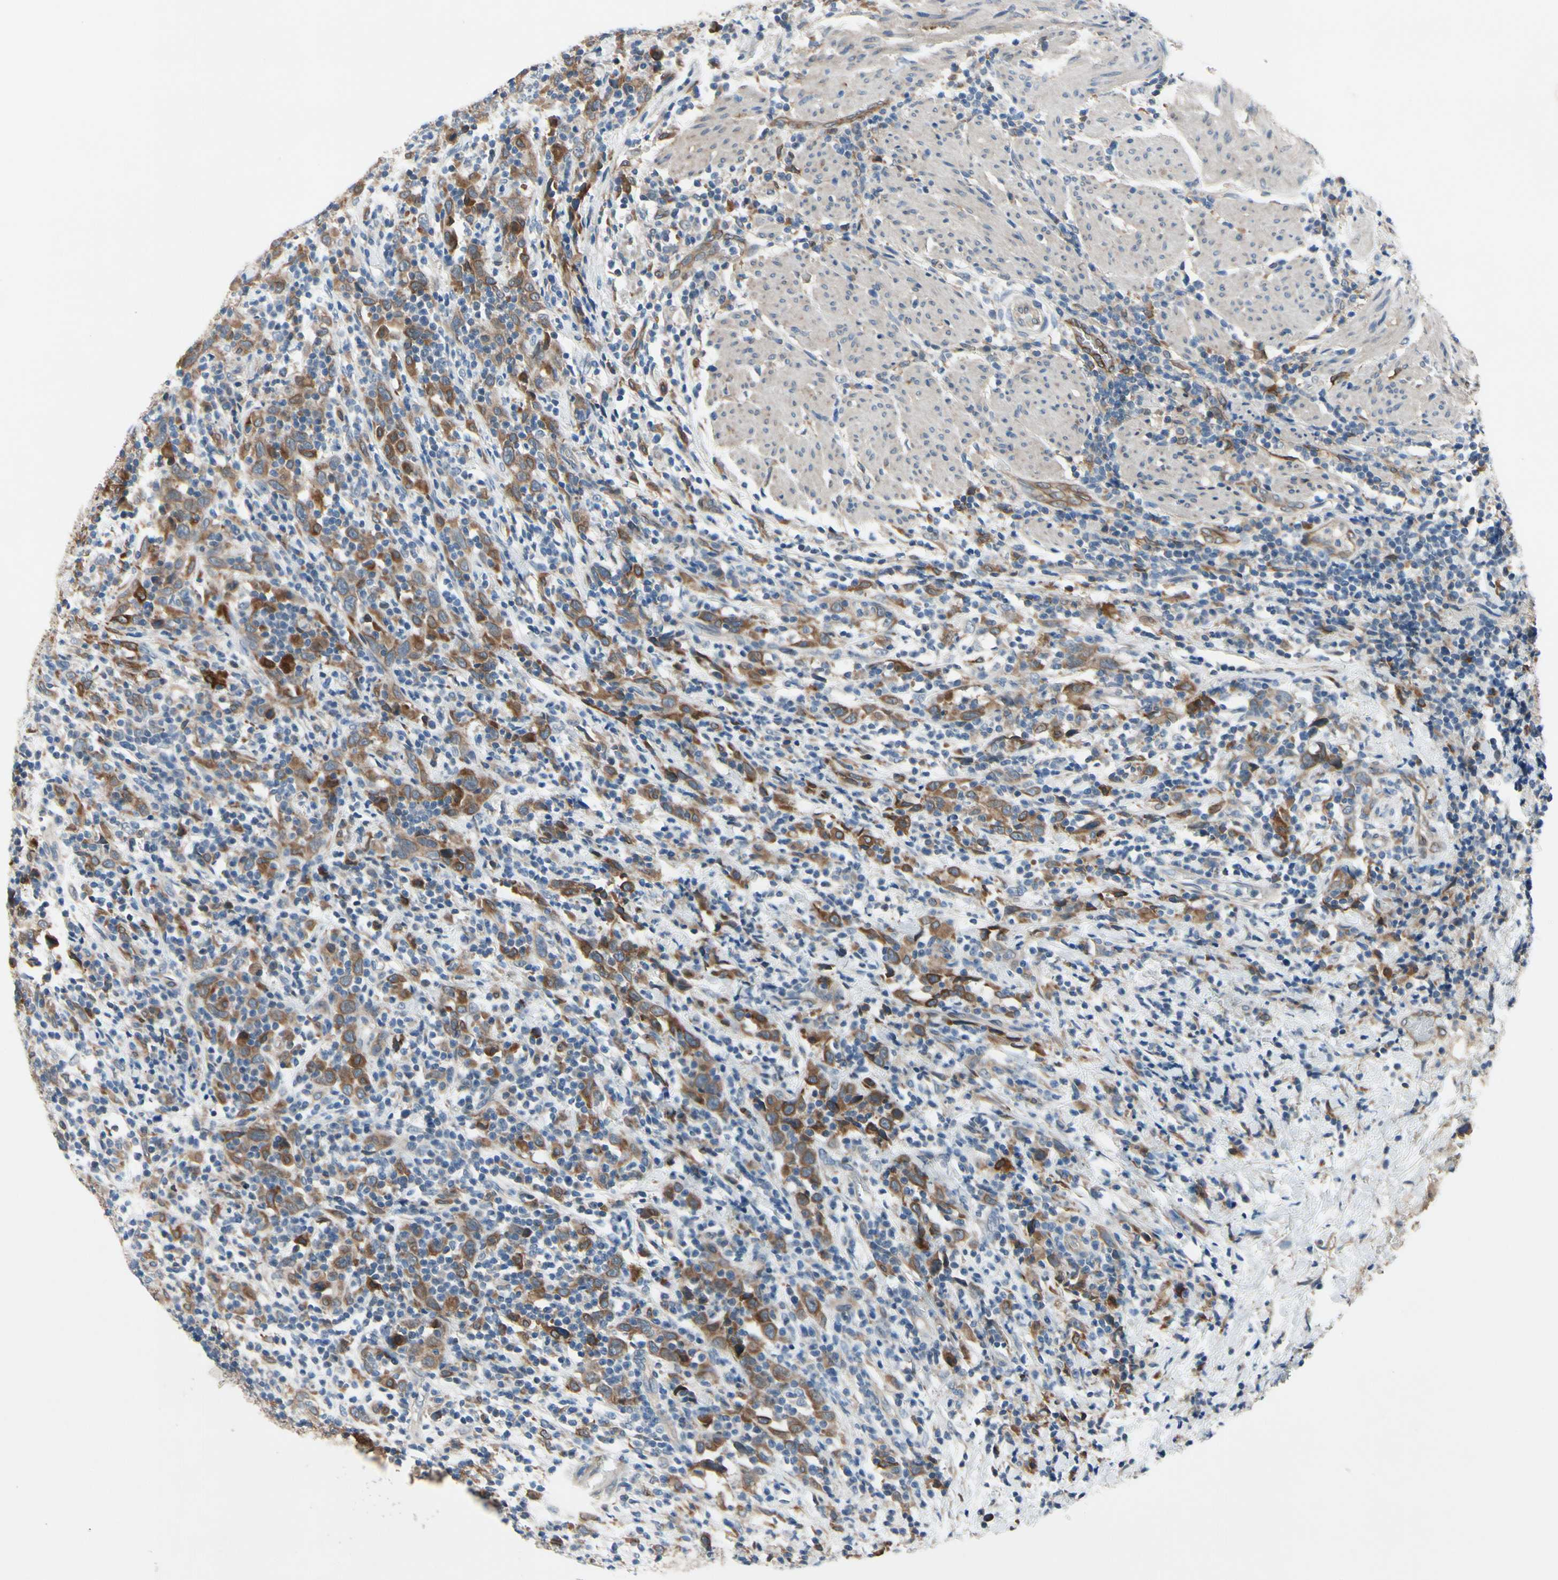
{"staining": {"intensity": "moderate", "quantity": ">75%", "location": "cytoplasmic/membranous"}, "tissue": "urothelial cancer", "cell_type": "Tumor cells", "image_type": "cancer", "snomed": [{"axis": "morphology", "description": "Urothelial carcinoma, High grade"}, {"axis": "topography", "description": "Urinary bladder"}], "caption": "Urothelial carcinoma (high-grade) stained with DAB IHC reveals medium levels of moderate cytoplasmic/membranous expression in about >75% of tumor cells.", "gene": "PRXL2A", "patient": {"sex": "male", "age": 61}}